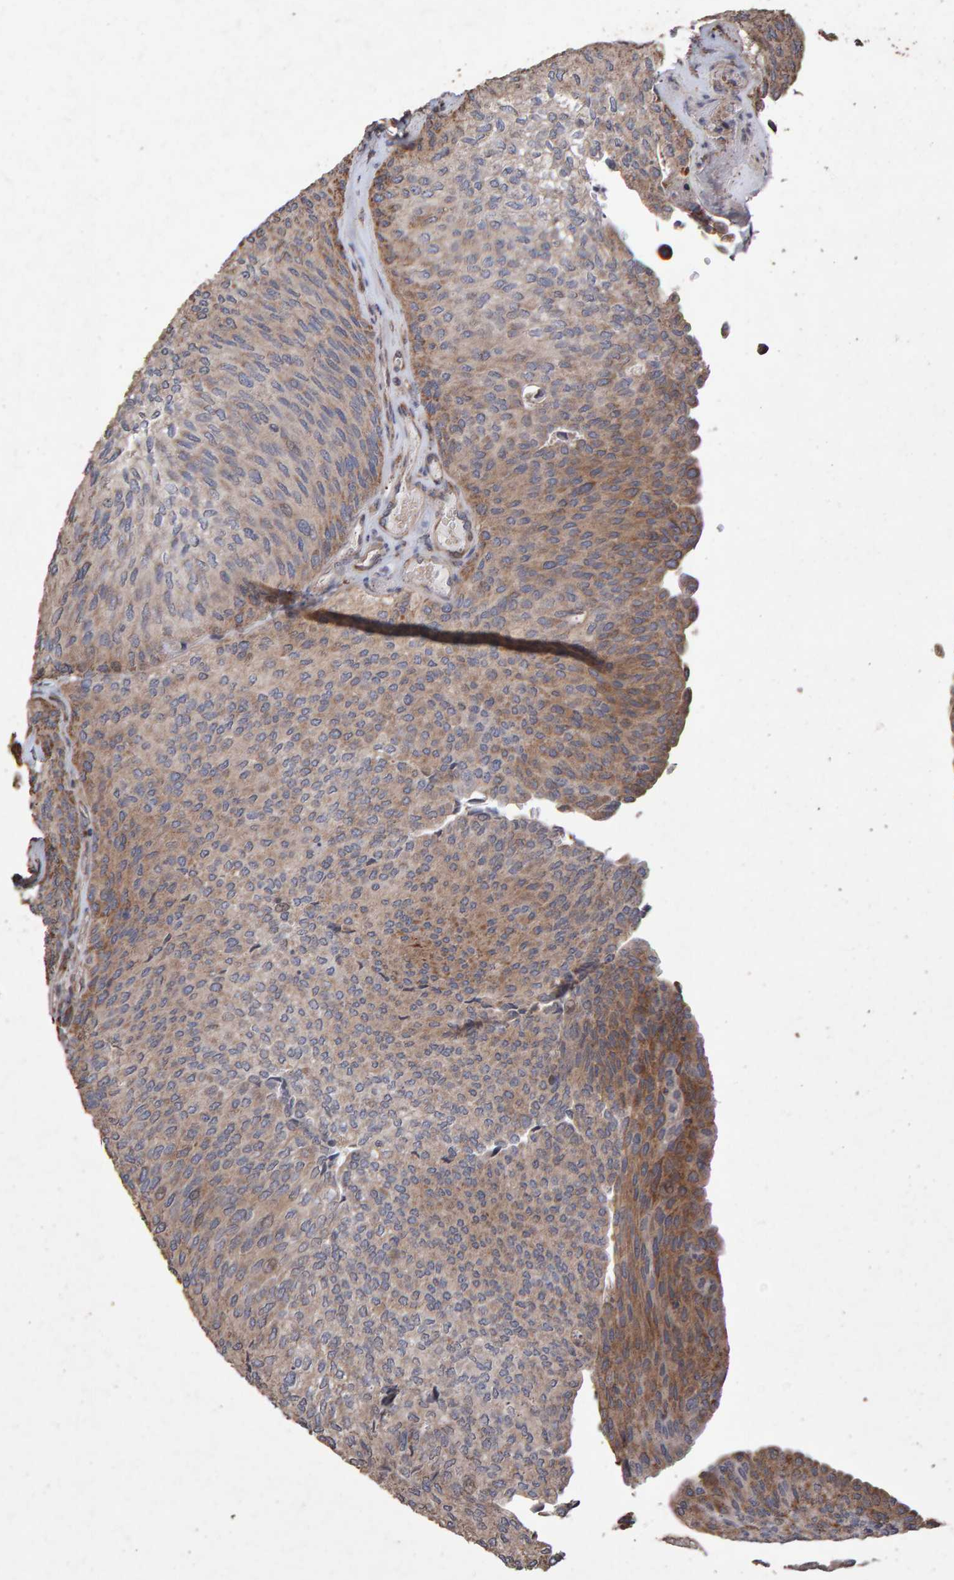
{"staining": {"intensity": "moderate", "quantity": "<25%", "location": "cytoplasmic/membranous"}, "tissue": "urothelial cancer", "cell_type": "Tumor cells", "image_type": "cancer", "snomed": [{"axis": "morphology", "description": "Urothelial carcinoma, Low grade"}, {"axis": "topography", "description": "Urinary bladder"}], "caption": "Urothelial carcinoma (low-grade) was stained to show a protein in brown. There is low levels of moderate cytoplasmic/membranous expression in approximately <25% of tumor cells.", "gene": "OSBP2", "patient": {"sex": "female", "age": 79}}